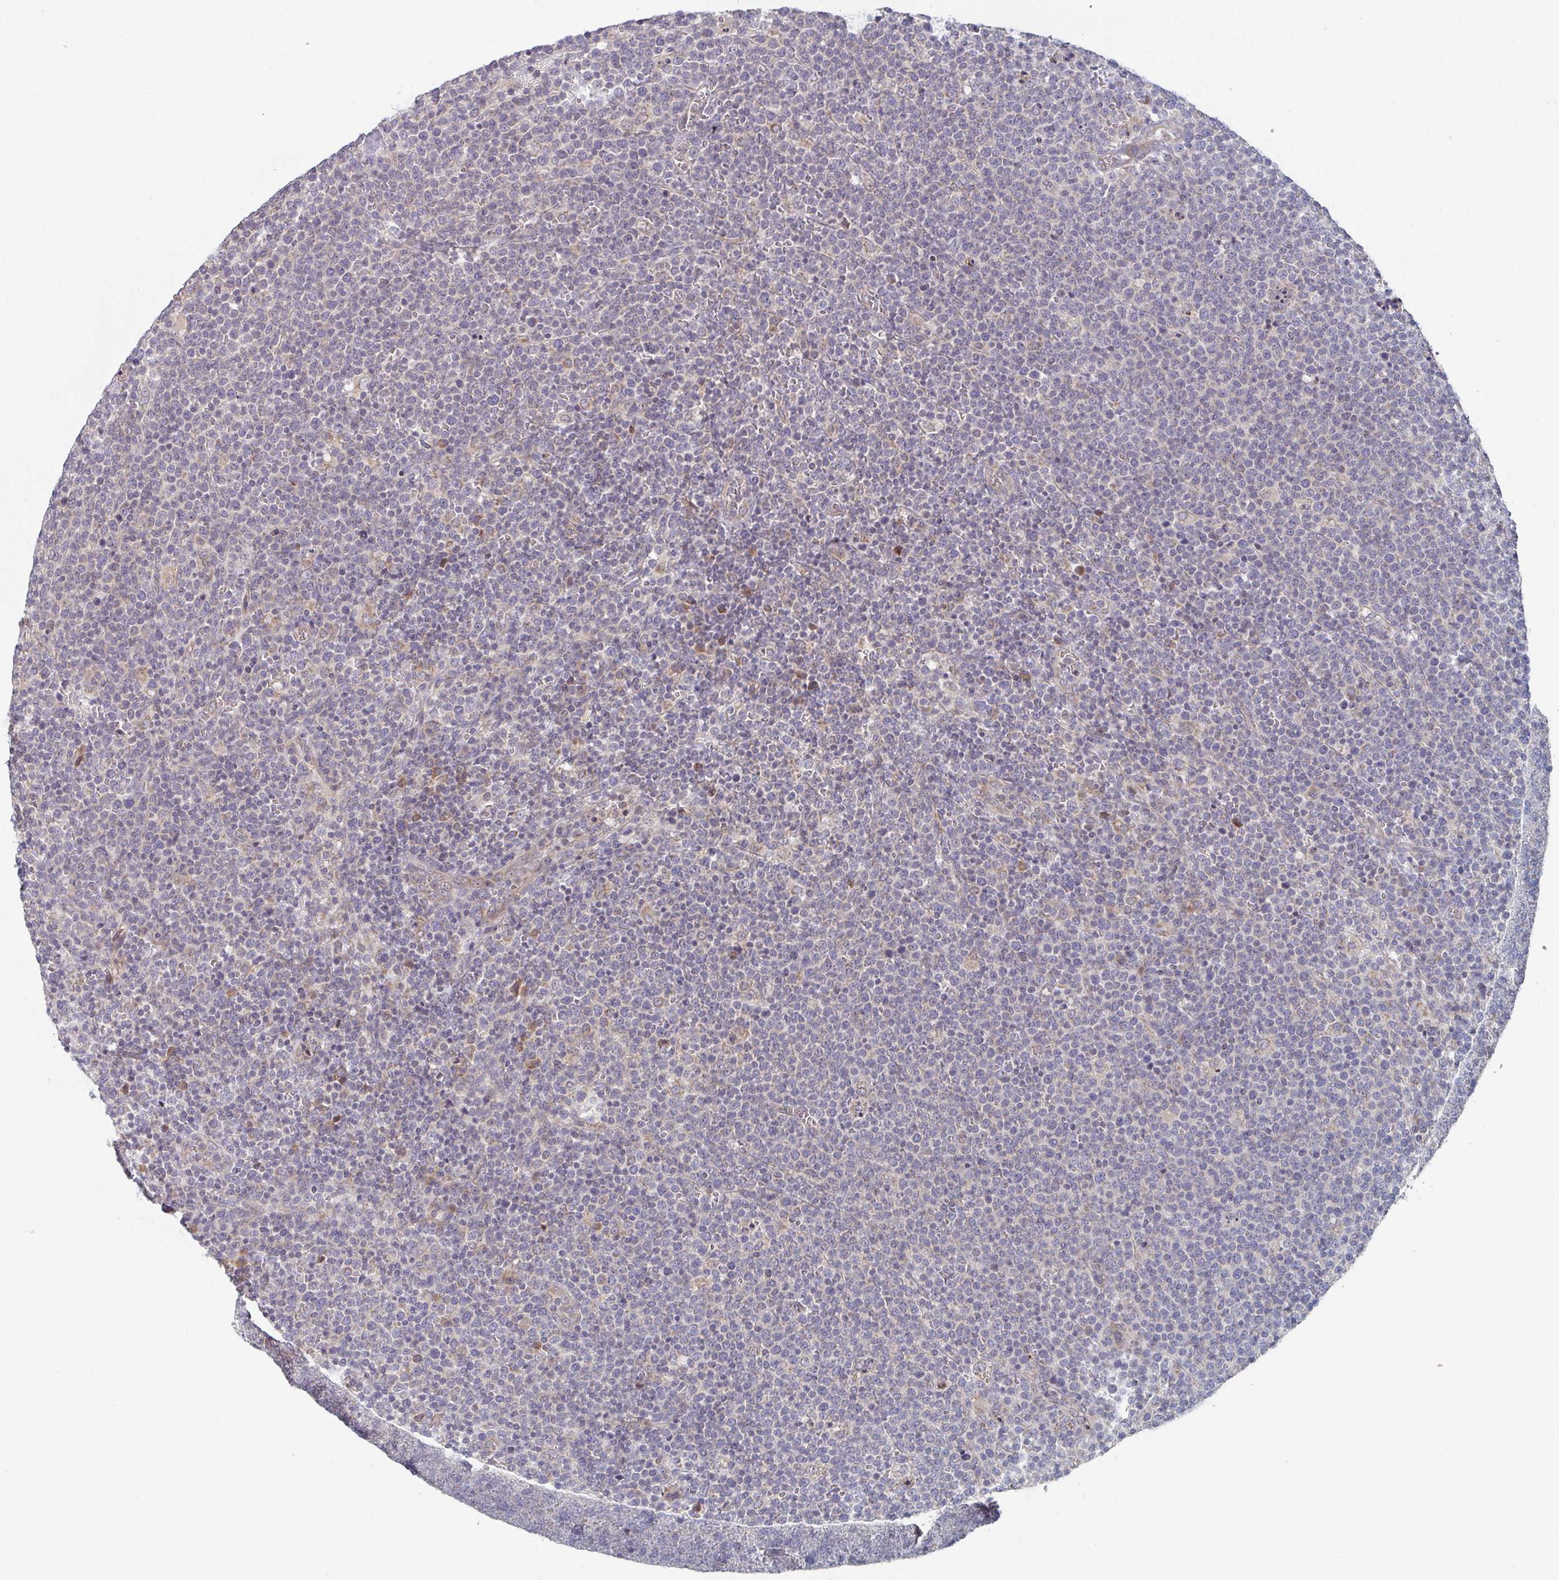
{"staining": {"intensity": "negative", "quantity": "none", "location": "none"}, "tissue": "lymphoma", "cell_type": "Tumor cells", "image_type": "cancer", "snomed": [{"axis": "morphology", "description": "Malignant lymphoma, non-Hodgkin's type, High grade"}, {"axis": "topography", "description": "Lymph node"}], "caption": "Malignant lymphoma, non-Hodgkin's type (high-grade) stained for a protein using IHC exhibits no positivity tumor cells.", "gene": "ELOVL1", "patient": {"sex": "male", "age": 61}}